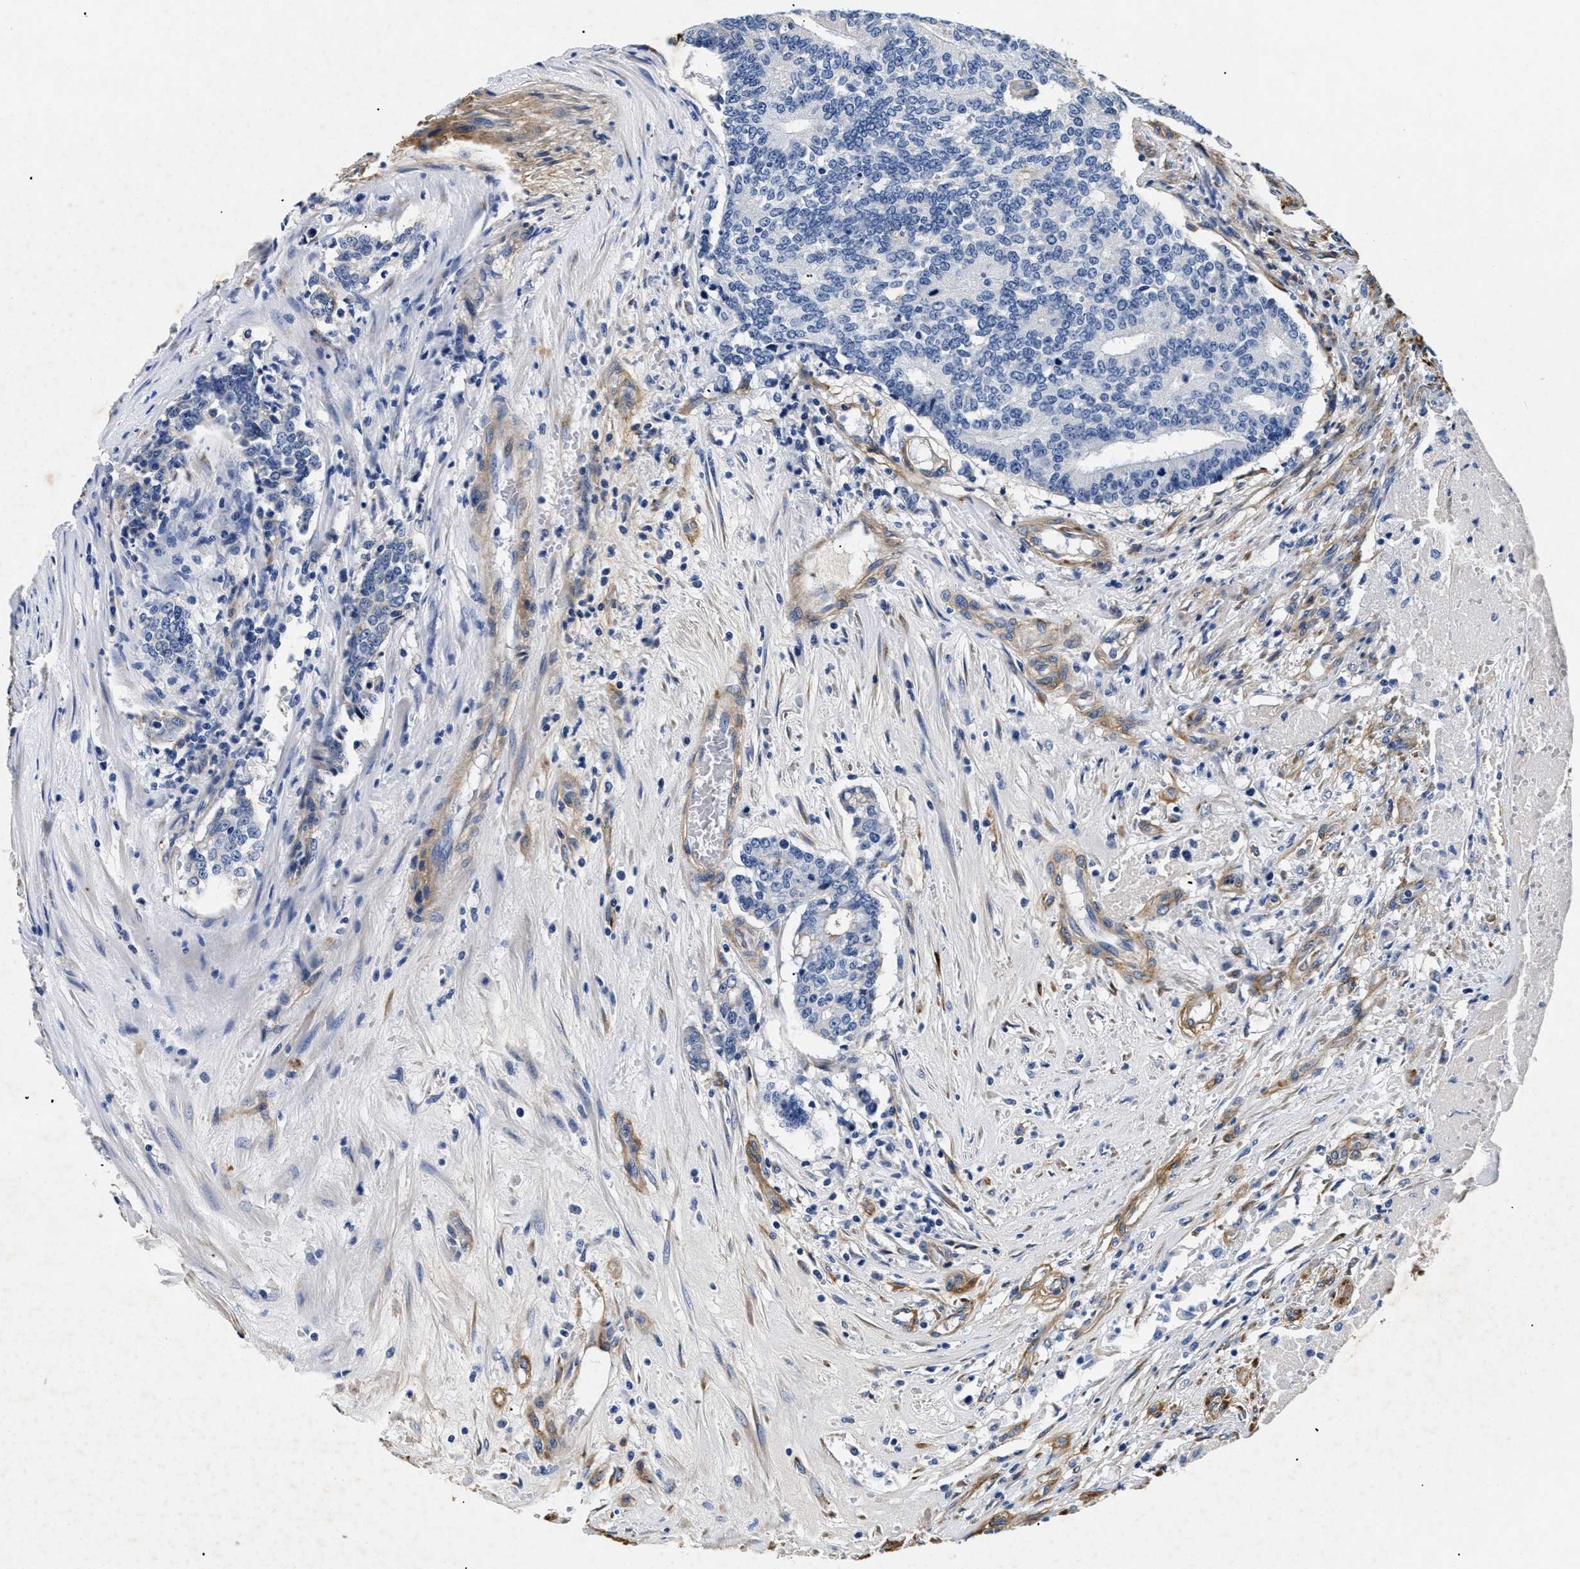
{"staining": {"intensity": "negative", "quantity": "none", "location": "none"}, "tissue": "prostate cancer", "cell_type": "Tumor cells", "image_type": "cancer", "snomed": [{"axis": "morphology", "description": "Normal tissue, NOS"}, {"axis": "morphology", "description": "Adenocarcinoma, High grade"}, {"axis": "topography", "description": "Prostate"}, {"axis": "topography", "description": "Seminal veicle"}], "caption": "Immunohistochemistry image of prostate cancer stained for a protein (brown), which demonstrates no positivity in tumor cells.", "gene": "LAMA3", "patient": {"sex": "male", "age": 55}}